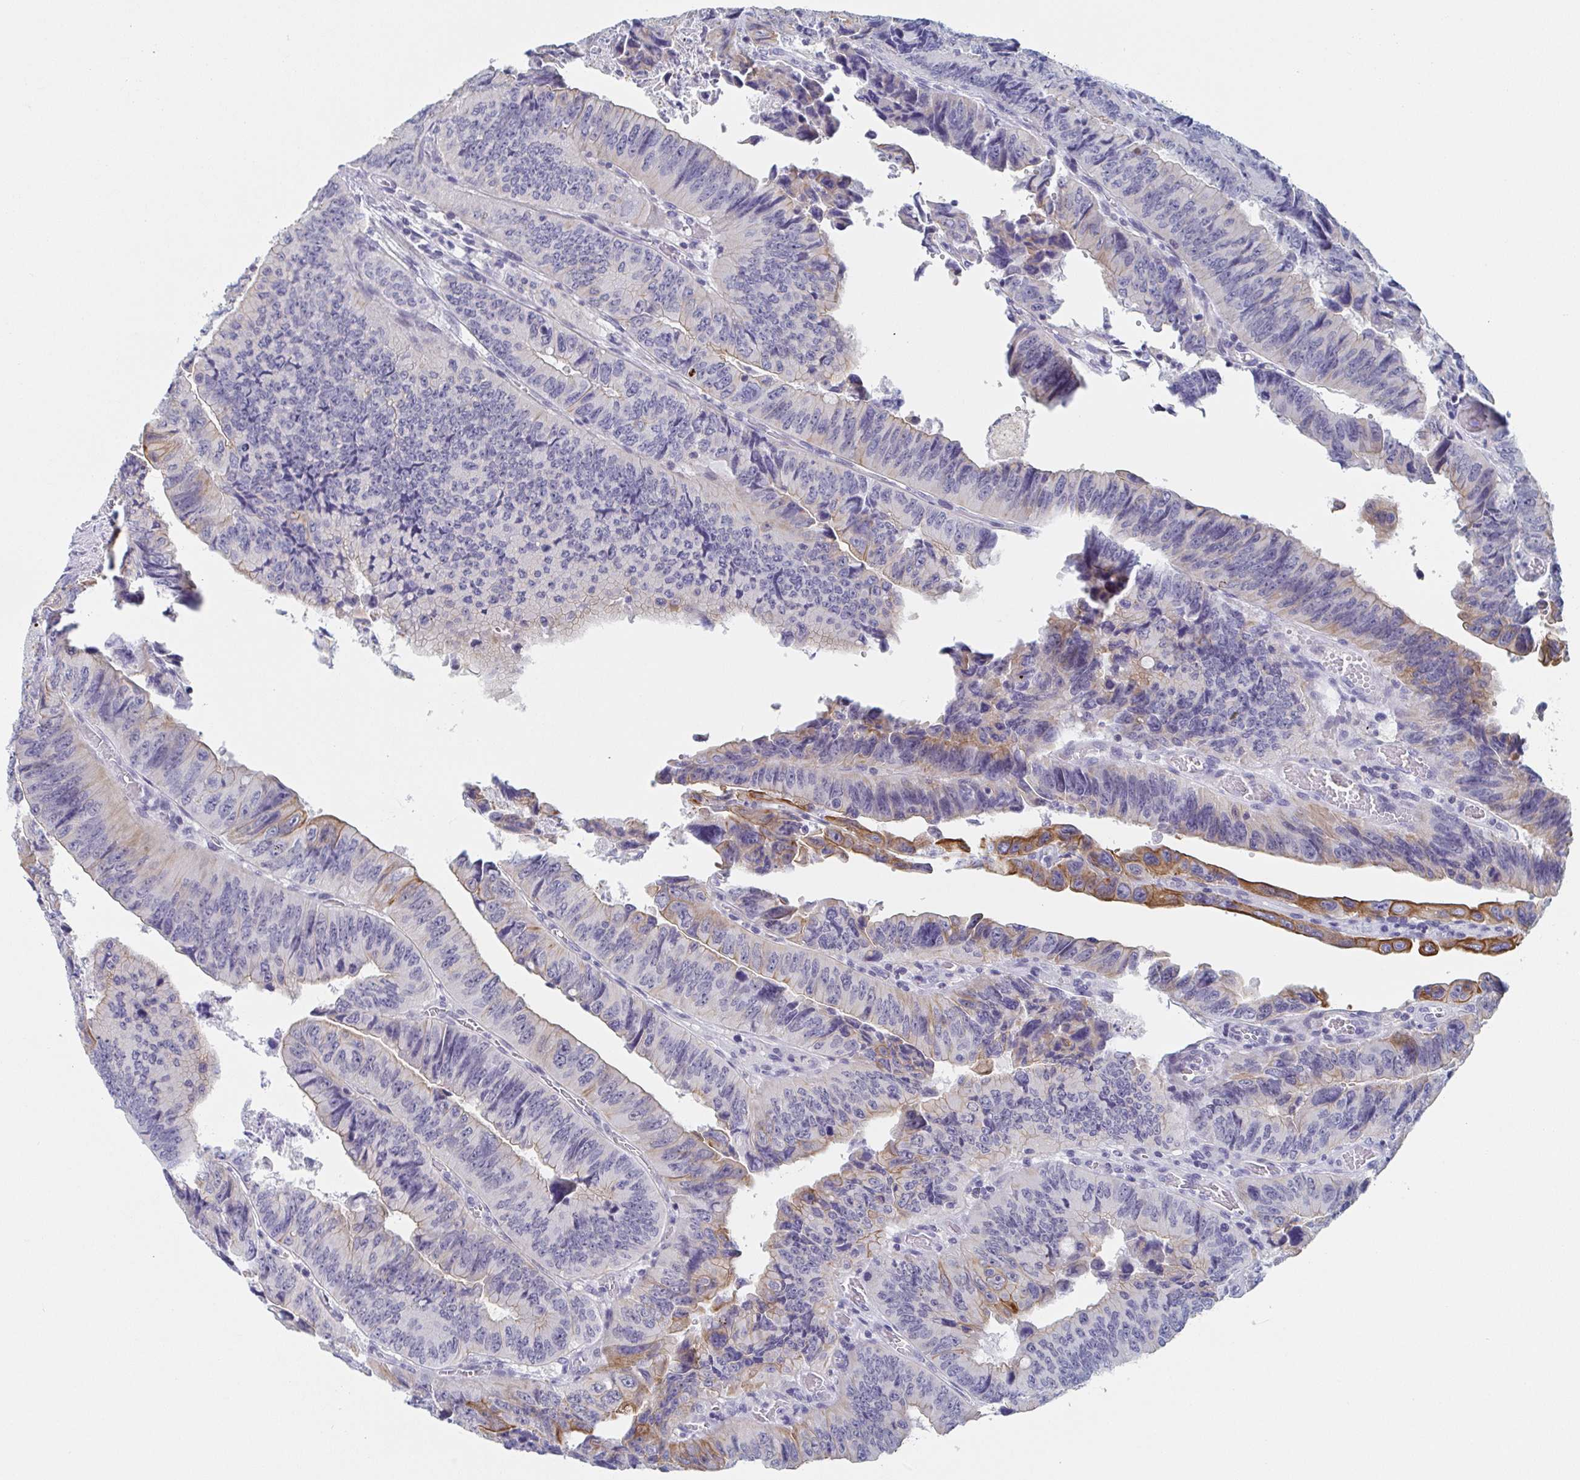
{"staining": {"intensity": "moderate", "quantity": "<25%", "location": "cytoplasmic/membranous"}, "tissue": "colorectal cancer", "cell_type": "Tumor cells", "image_type": "cancer", "snomed": [{"axis": "morphology", "description": "Adenocarcinoma, NOS"}, {"axis": "topography", "description": "Colon"}], "caption": "A micrograph of human adenocarcinoma (colorectal) stained for a protein exhibits moderate cytoplasmic/membranous brown staining in tumor cells.", "gene": "RHOV", "patient": {"sex": "female", "age": 84}}